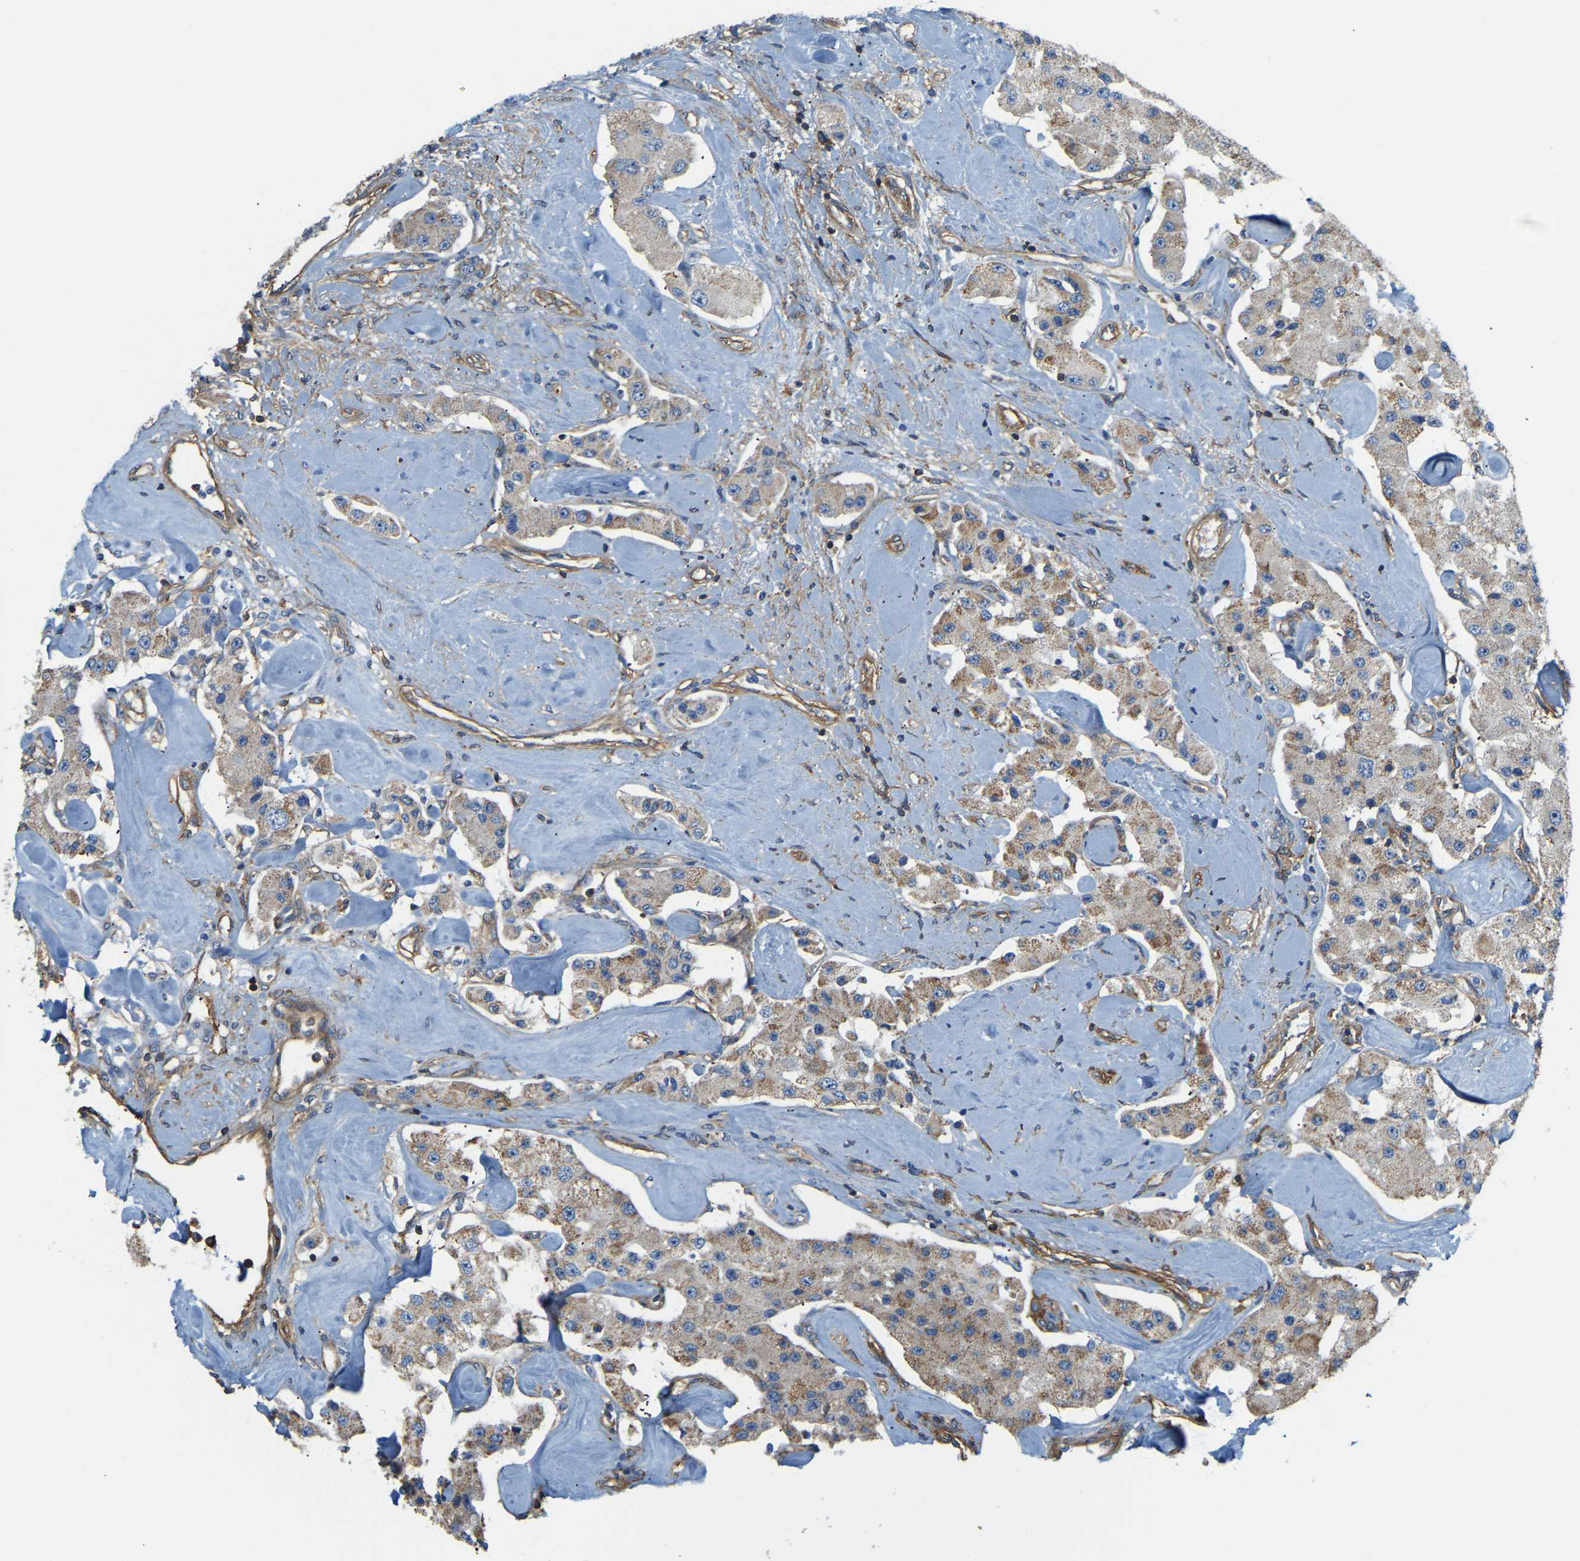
{"staining": {"intensity": "moderate", "quantity": ">75%", "location": "cytoplasmic/membranous"}, "tissue": "carcinoid", "cell_type": "Tumor cells", "image_type": "cancer", "snomed": [{"axis": "morphology", "description": "Carcinoid, malignant, NOS"}, {"axis": "topography", "description": "Pancreas"}], "caption": "Immunohistochemical staining of human carcinoid exhibits moderate cytoplasmic/membranous protein expression in about >75% of tumor cells.", "gene": "AHNAK", "patient": {"sex": "male", "age": 41}}